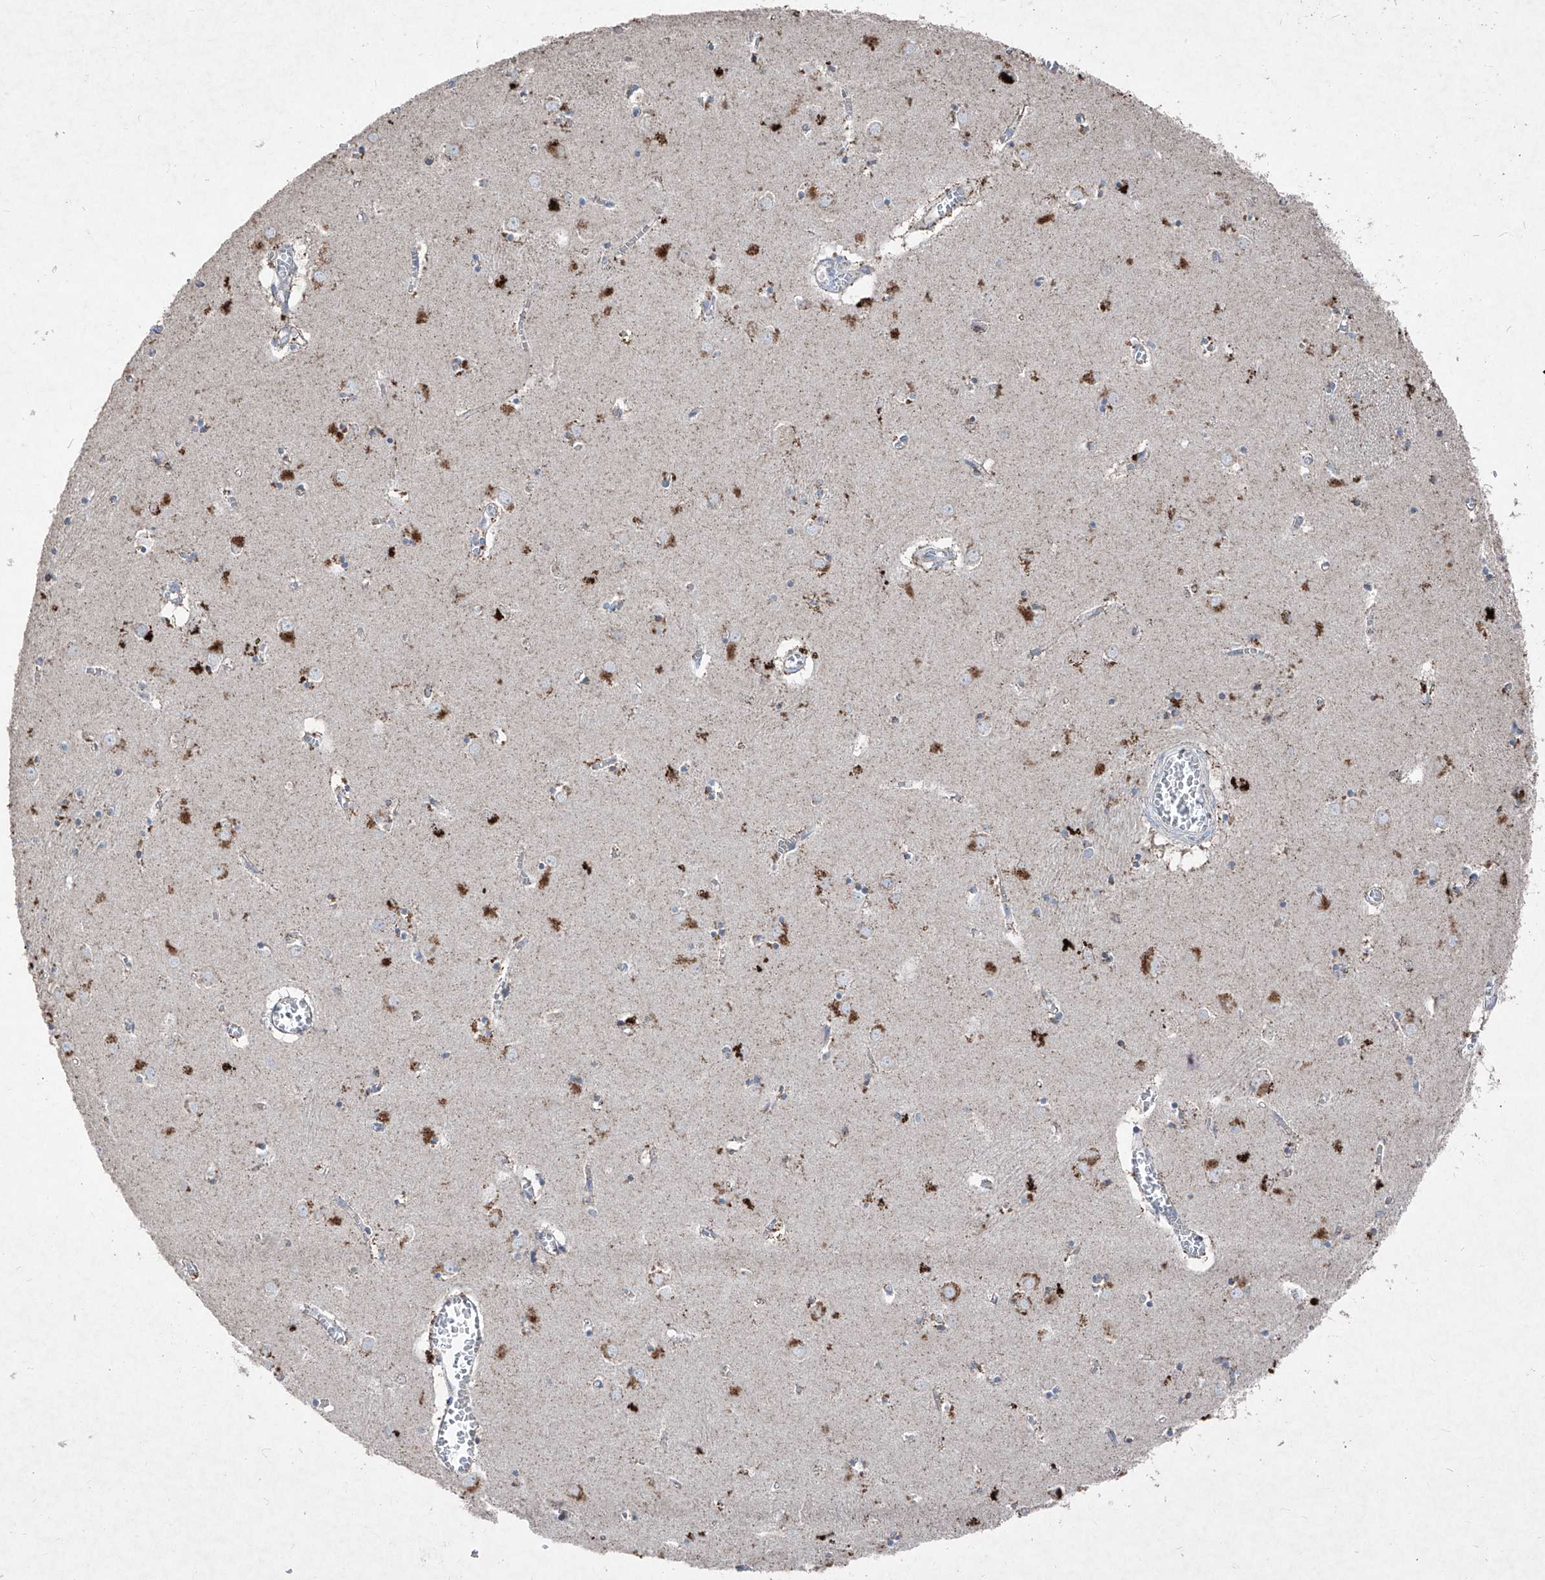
{"staining": {"intensity": "strong", "quantity": ">75%", "location": "cytoplasmic/membranous"}, "tissue": "caudate", "cell_type": "Glial cells", "image_type": "normal", "snomed": [{"axis": "morphology", "description": "Normal tissue, NOS"}, {"axis": "topography", "description": "Lateral ventricle wall"}], "caption": "Immunohistochemistry of normal human caudate displays high levels of strong cytoplasmic/membranous expression in approximately >75% of glial cells.", "gene": "ABCD3", "patient": {"sex": "male", "age": 70}}